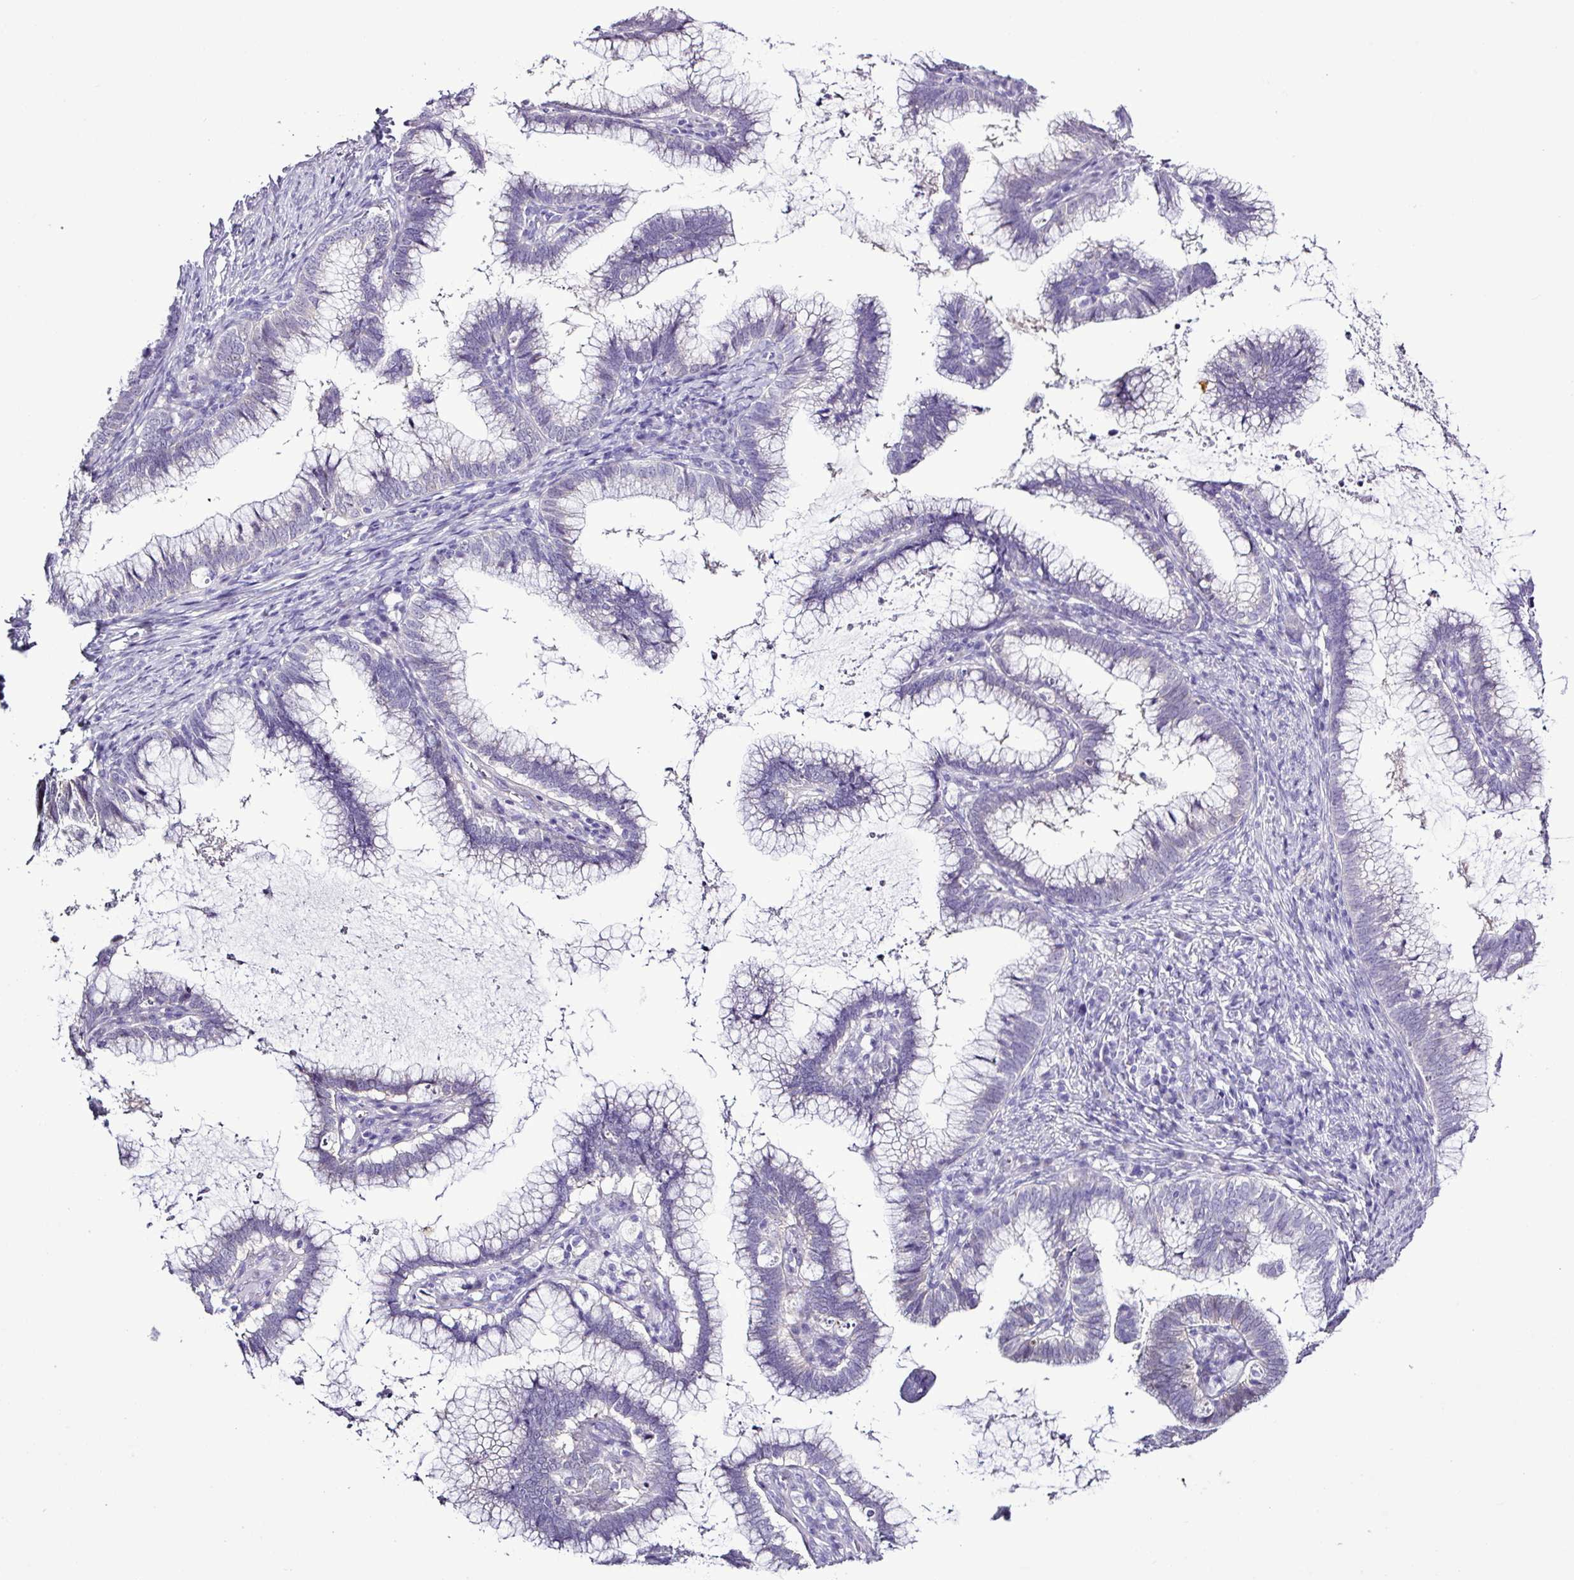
{"staining": {"intensity": "negative", "quantity": "none", "location": "none"}, "tissue": "cervical cancer", "cell_type": "Tumor cells", "image_type": "cancer", "snomed": [{"axis": "morphology", "description": "Adenocarcinoma, NOS"}, {"axis": "topography", "description": "Cervix"}], "caption": "Cervical cancer (adenocarcinoma) stained for a protein using immunohistochemistry (IHC) shows no staining tumor cells.", "gene": "ALDH3A1", "patient": {"sex": "female", "age": 36}}